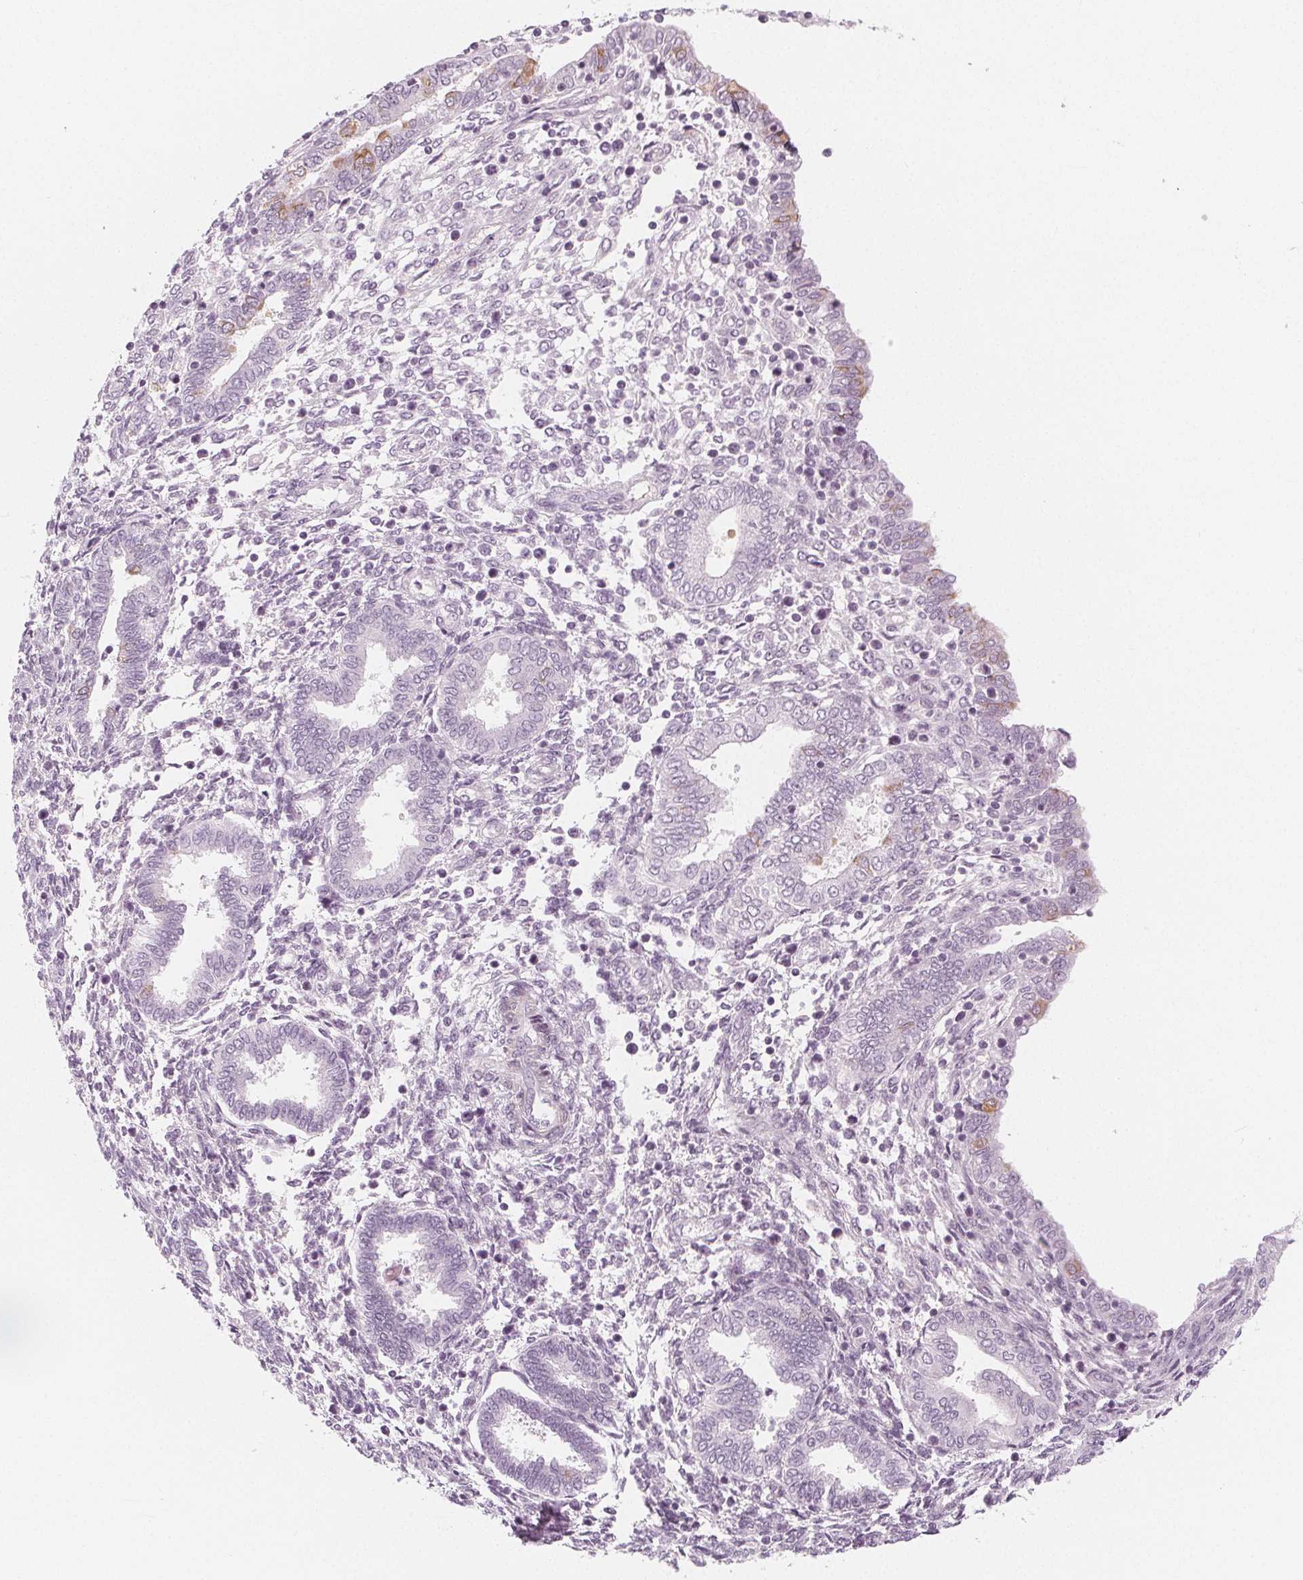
{"staining": {"intensity": "negative", "quantity": "none", "location": "none"}, "tissue": "endometrium", "cell_type": "Cells in endometrial stroma", "image_type": "normal", "snomed": [{"axis": "morphology", "description": "Normal tissue, NOS"}, {"axis": "topography", "description": "Endometrium"}], "caption": "Unremarkable endometrium was stained to show a protein in brown. There is no significant positivity in cells in endometrial stroma. The staining was performed using DAB to visualize the protein expression in brown, while the nuclei were stained in blue with hematoxylin (Magnification: 20x).", "gene": "MAP1A", "patient": {"sex": "female", "age": 42}}